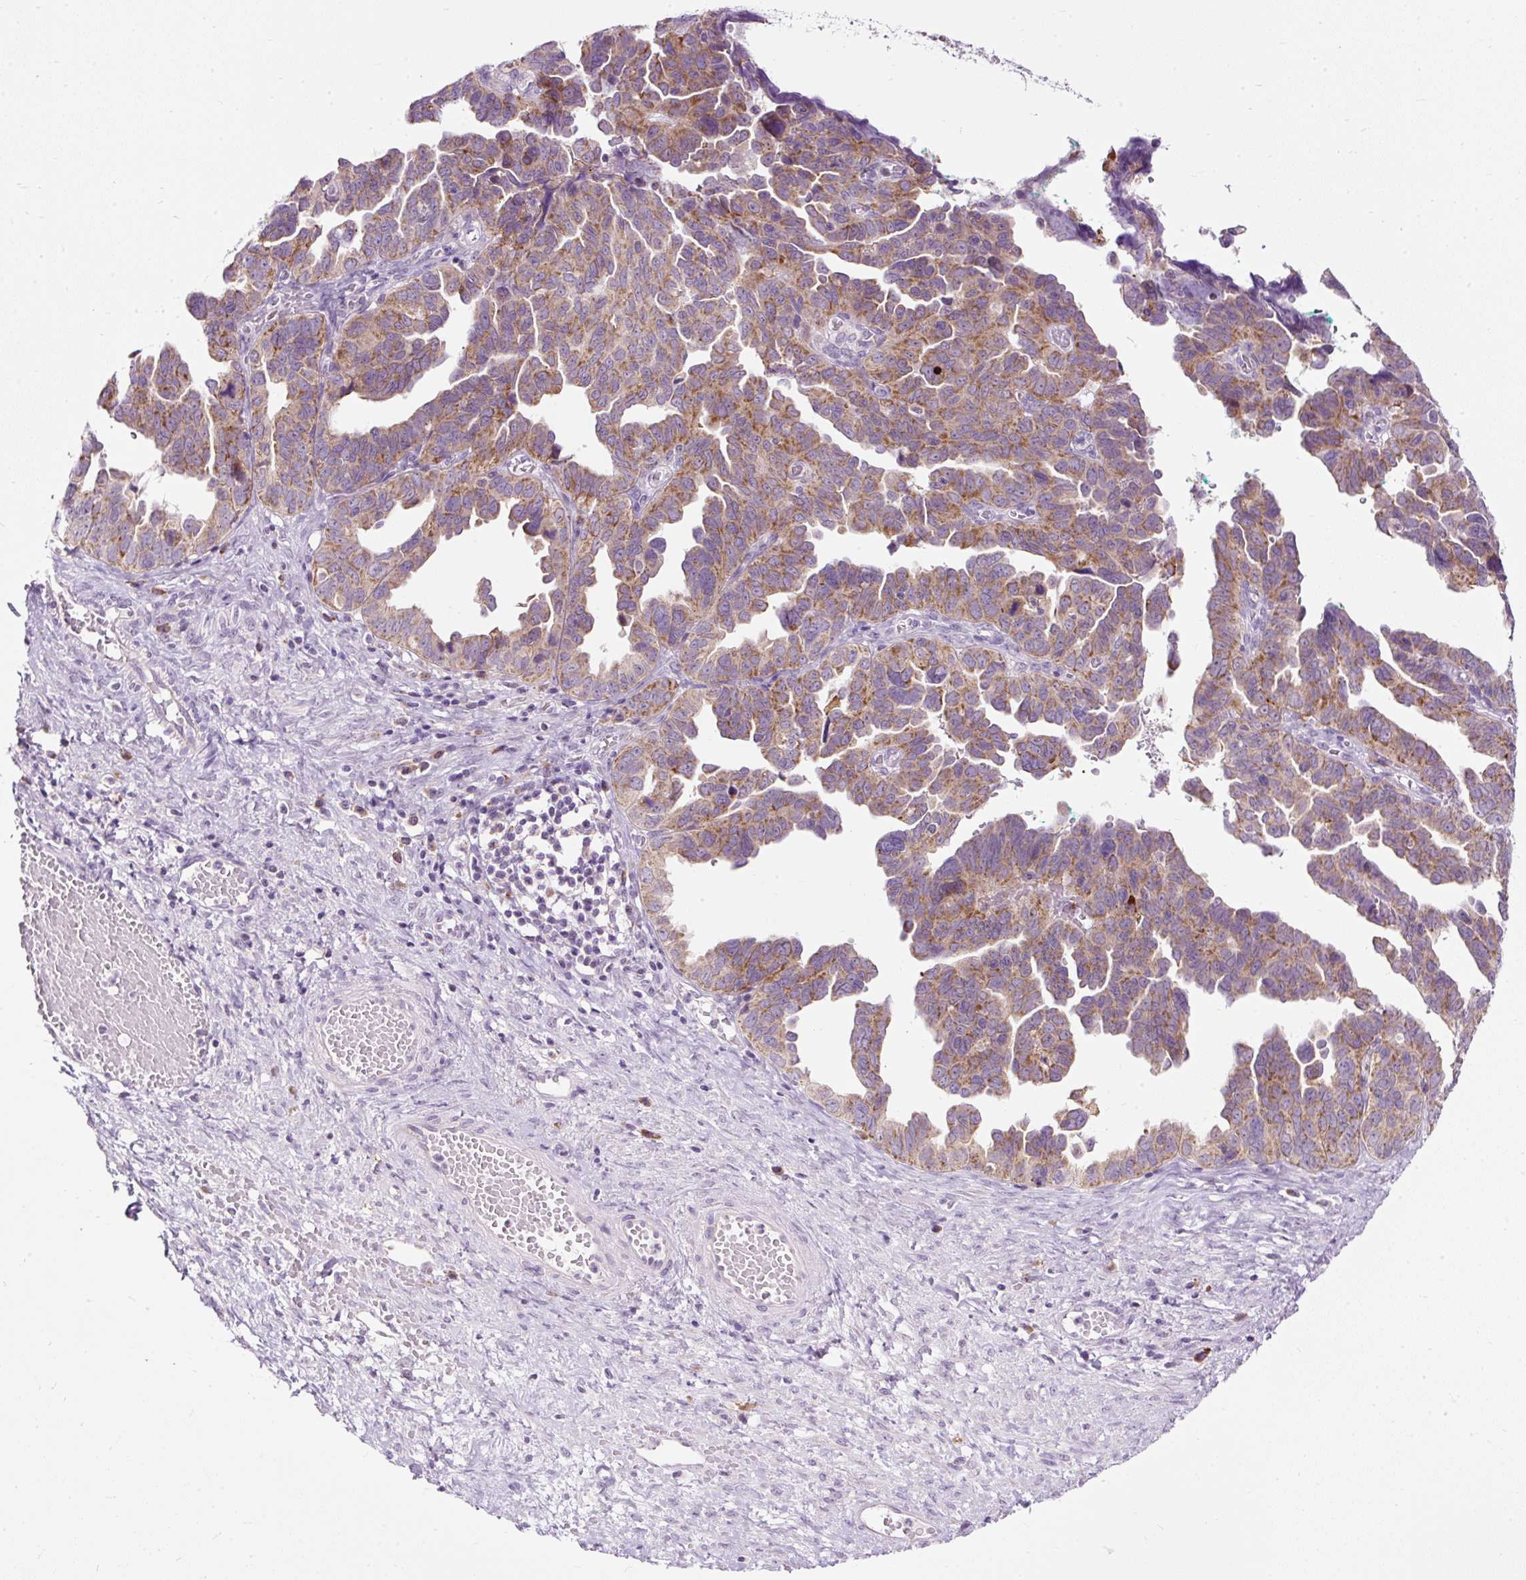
{"staining": {"intensity": "moderate", "quantity": "25%-75%", "location": "cytoplasmic/membranous"}, "tissue": "ovarian cancer", "cell_type": "Tumor cells", "image_type": "cancer", "snomed": [{"axis": "morphology", "description": "Cystadenocarcinoma, serous, NOS"}, {"axis": "topography", "description": "Ovary"}], "caption": "The immunohistochemical stain shows moderate cytoplasmic/membranous positivity in tumor cells of serous cystadenocarcinoma (ovarian) tissue. Immunohistochemistry stains the protein in brown and the nuclei are stained blue.", "gene": "FMC1", "patient": {"sex": "female", "age": 64}}